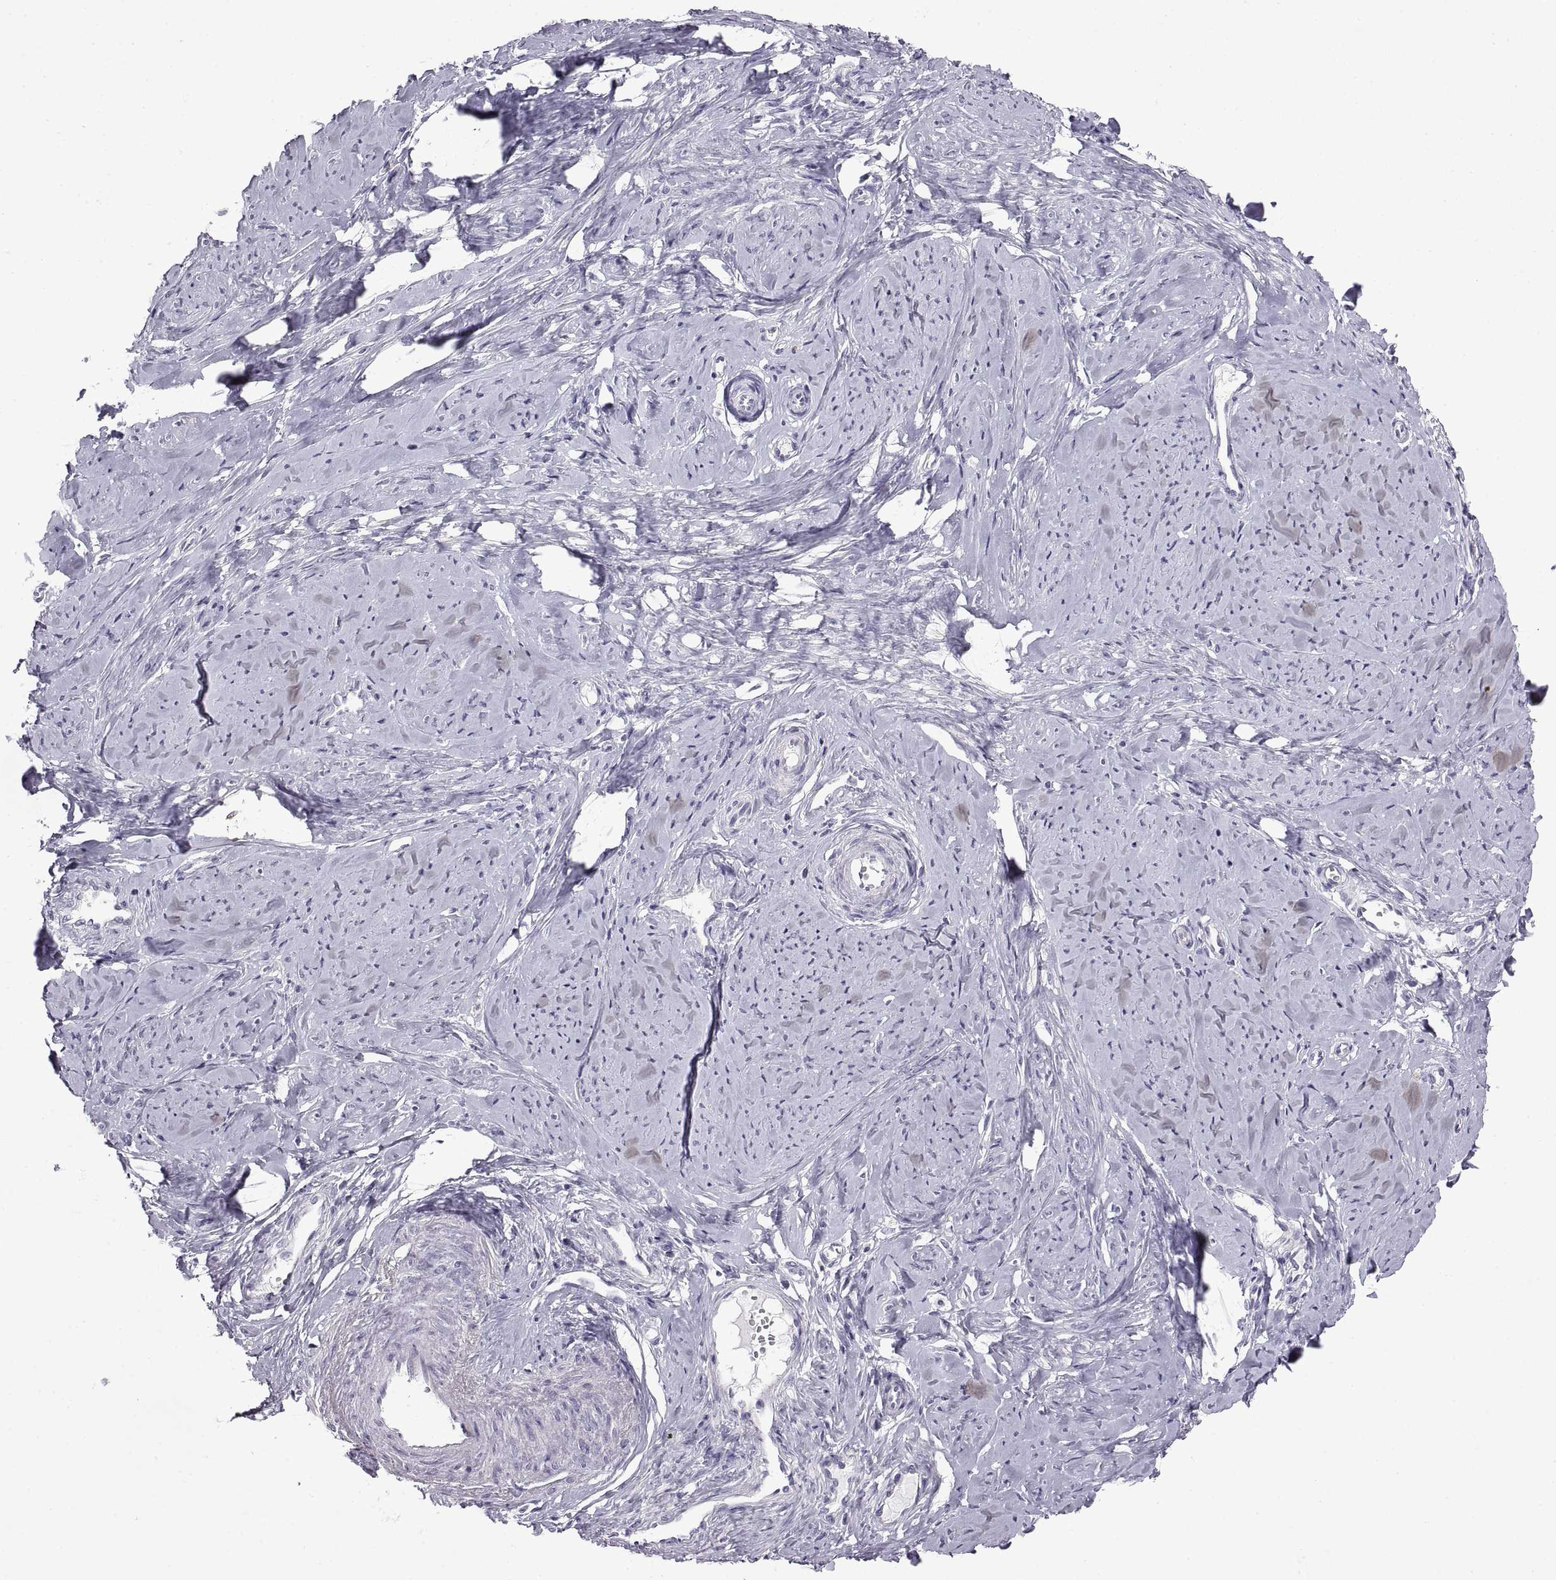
{"staining": {"intensity": "negative", "quantity": "none", "location": "none"}, "tissue": "smooth muscle", "cell_type": "Smooth muscle cells", "image_type": "normal", "snomed": [{"axis": "morphology", "description": "Normal tissue, NOS"}, {"axis": "topography", "description": "Smooth muscle"}], "caption": "A high-resolution image shows IHC staining of unremarkable smooth muscle, which demonstrates no significant expression in smooth muscle cells.", "gene": "FAM170A", "patient": {"sex": "female", "age": 48}}